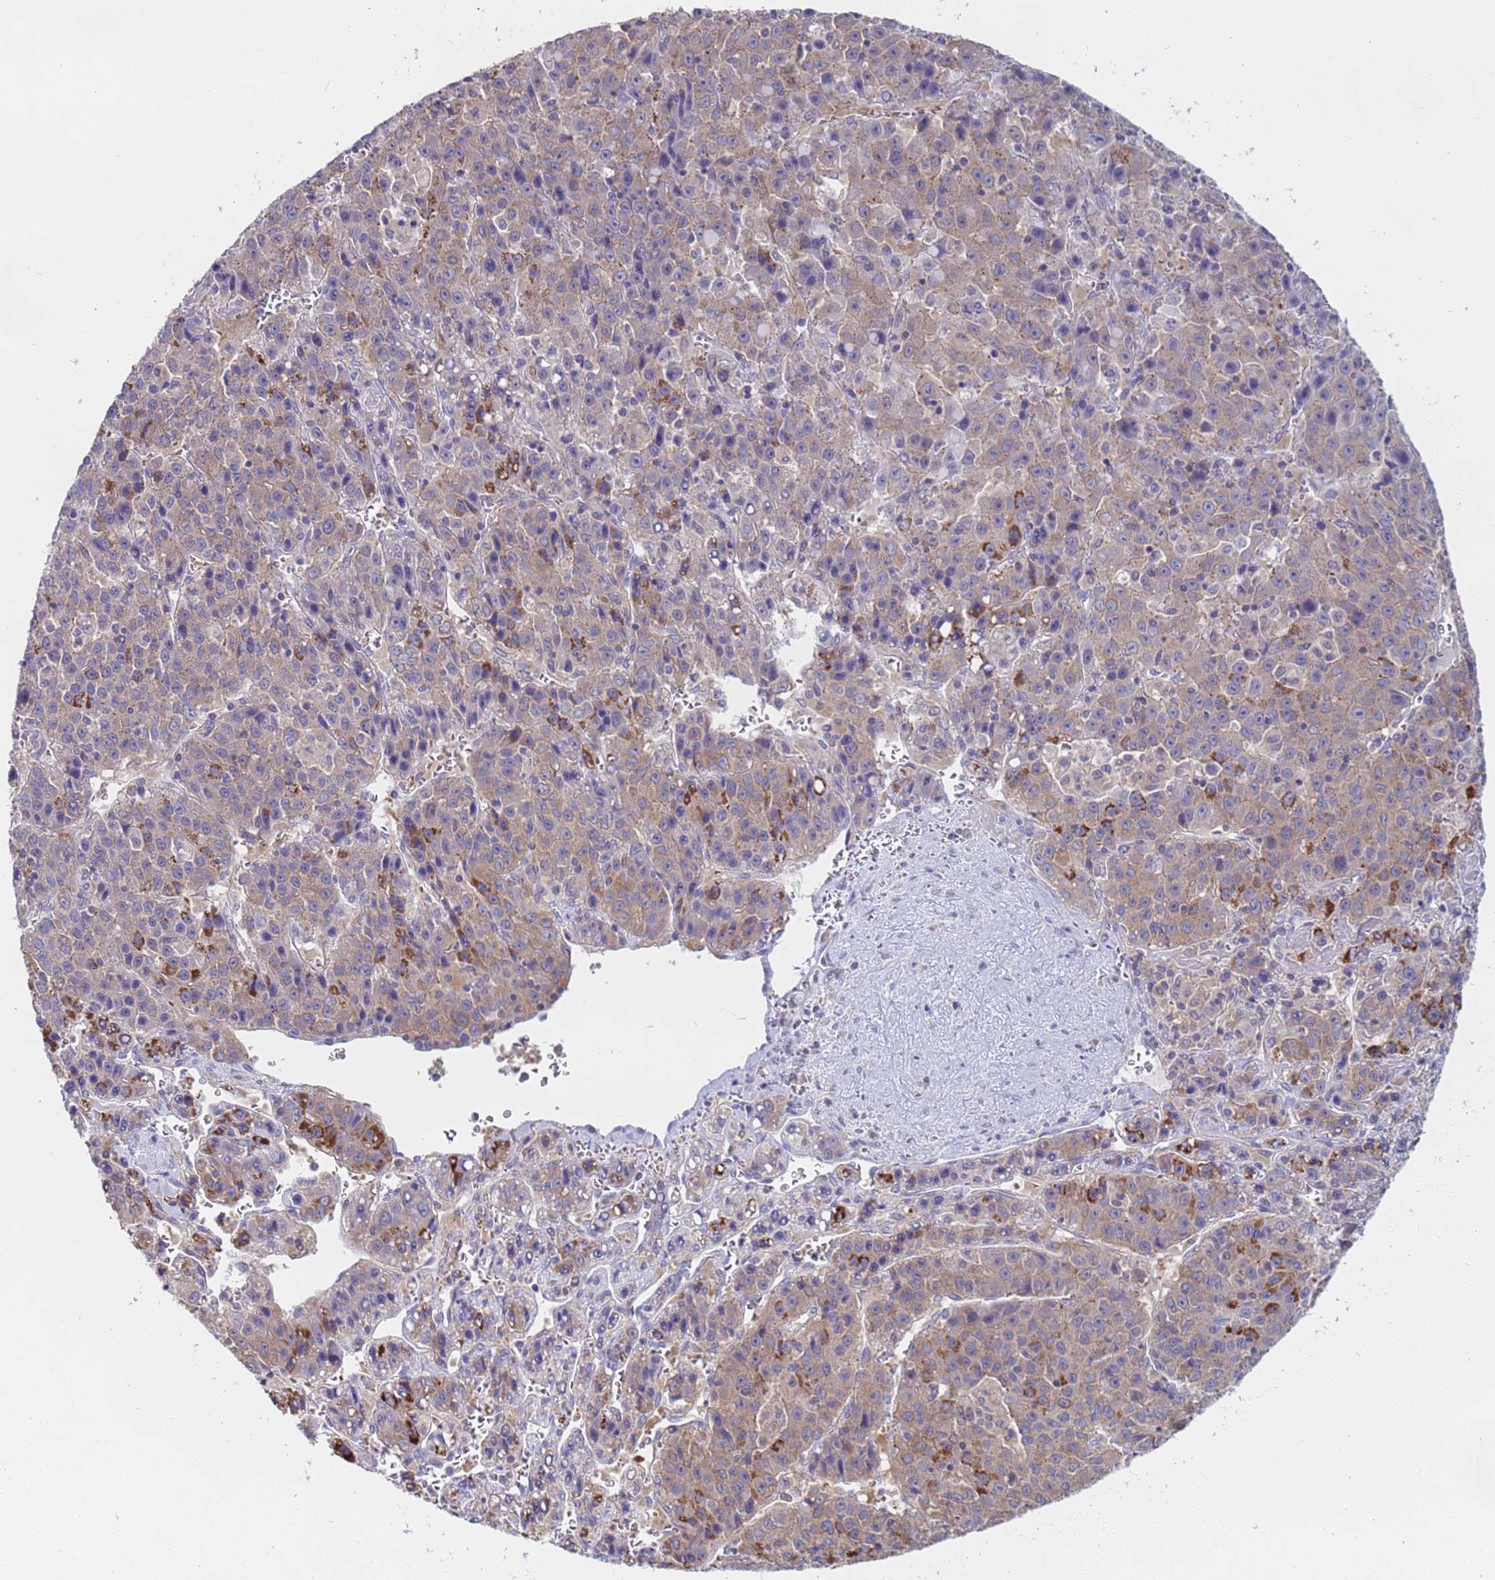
{"staining": {"intensity": "strong", "quantity": "<25%", "location": "cytoplasmic/membranous"}, "tissue": "liver cancer", "cell_type": "Tumor cells", "image_type": "cancer", "snomed": [{"axis": "morphology", "description": "Carcinoma, Hepatocellular, NOS"}, {"axis": "topography", "description": "Liver"}], "caption": "Immunohistochemistry histopathology image of human liver cancer stained for a protein (brown), which shows medium levels of strong cytoplasmic/membranous expression in about <25% of tumor cells.", "gene": "CAPN7", "patient": {"sex": "female", "age": 53}}